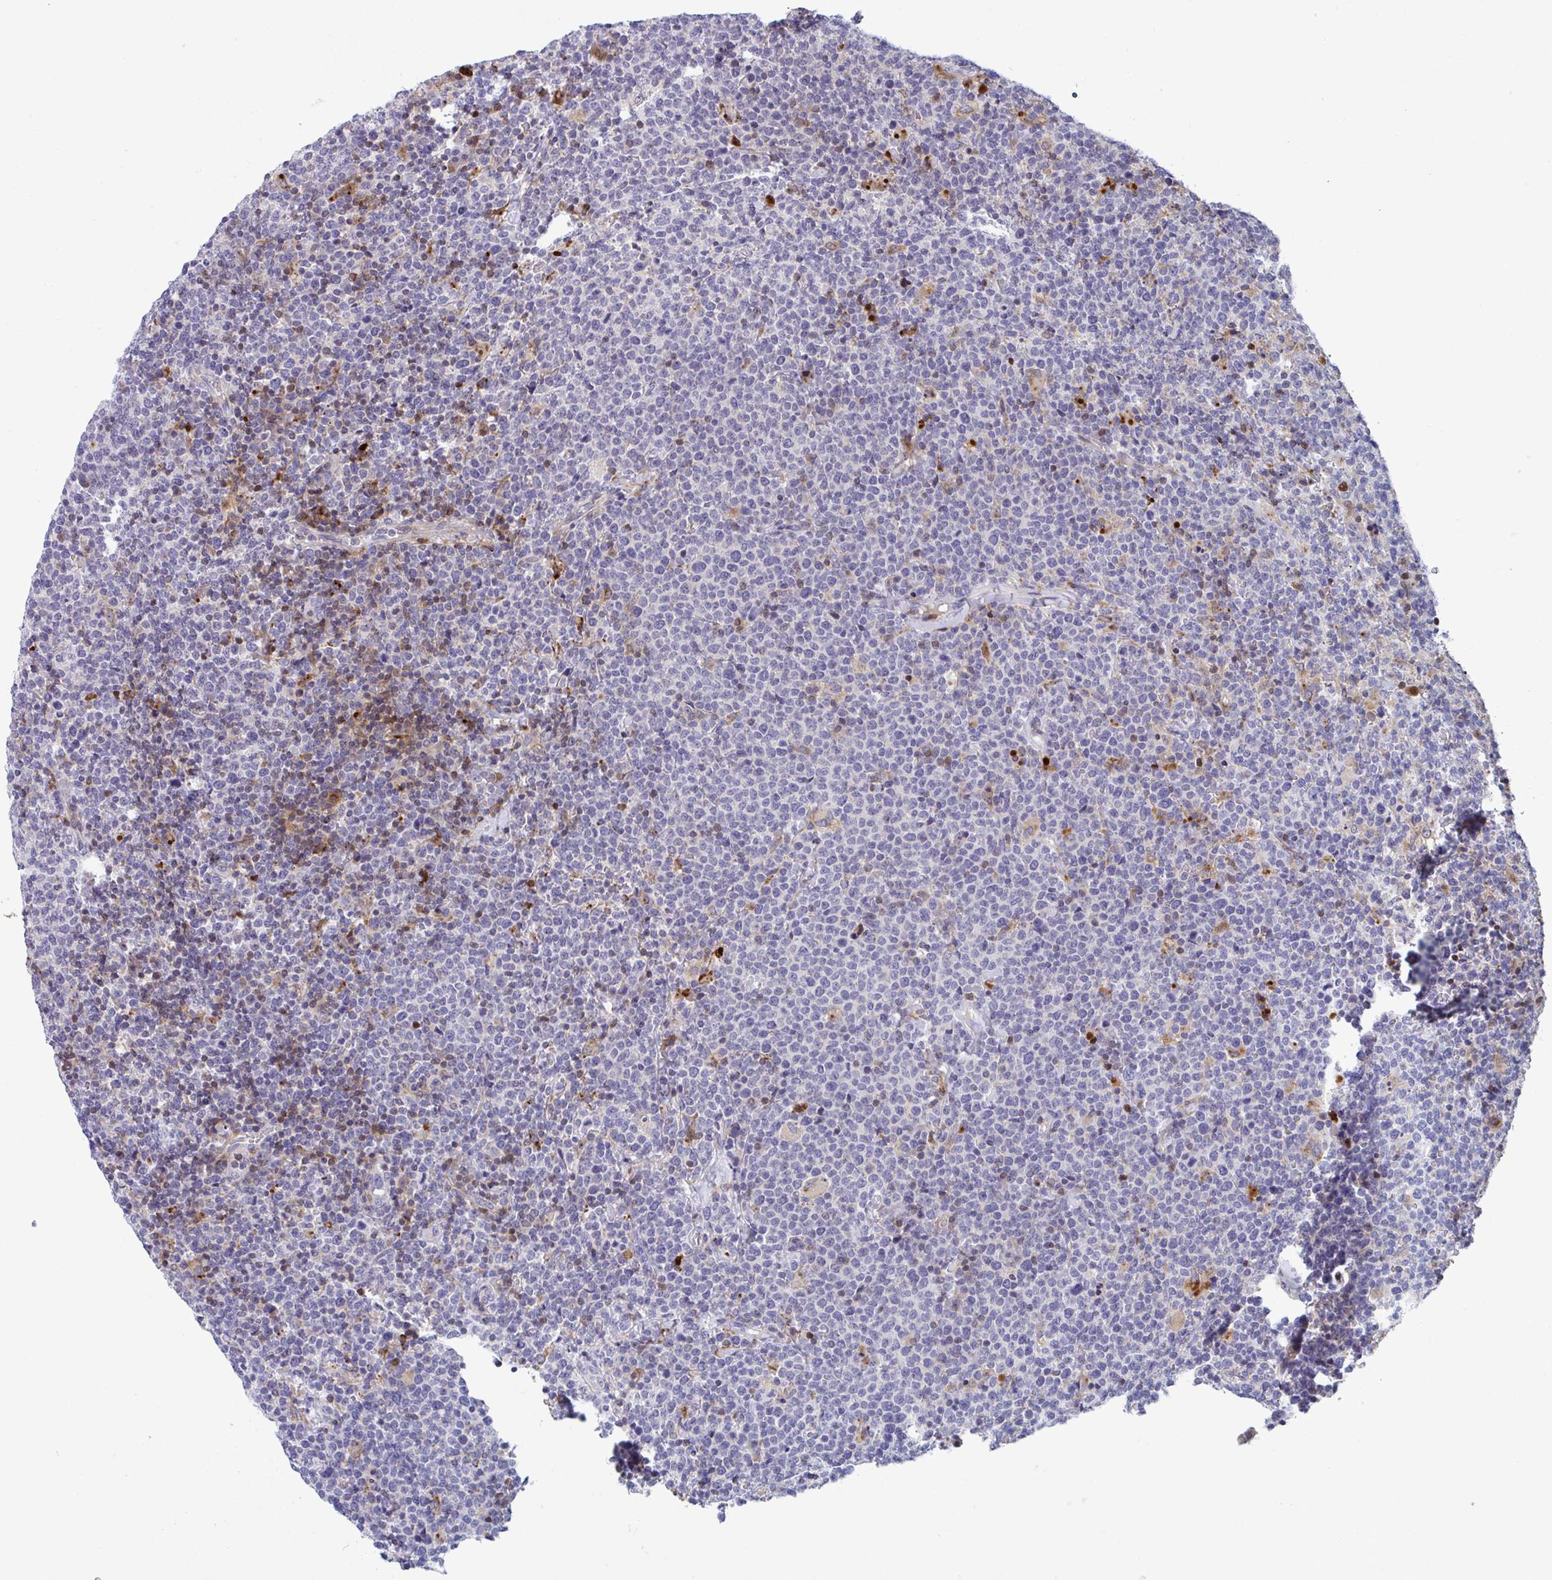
{"staining": {"intensity": "negative", "quantity": "none", "location": "none"}, "tissue": "lymphoma", "cell_type": "Tumor cells", "image_type": "cancer", "snomed": [{"axis": "morphology", "description": "Malignant lymphoma, non-Hodgkin's type, High grade"}, {"axis": "topography", "description": "Lymph node"}], "caption": "Immunohistochemistry (IHC) of malignant lymphoma, non-Hodgkin's type (high-grade) reveals no staining in tumor cells.", "gene": "AOC2", "patient": {"sex": "male", "age": 61}}